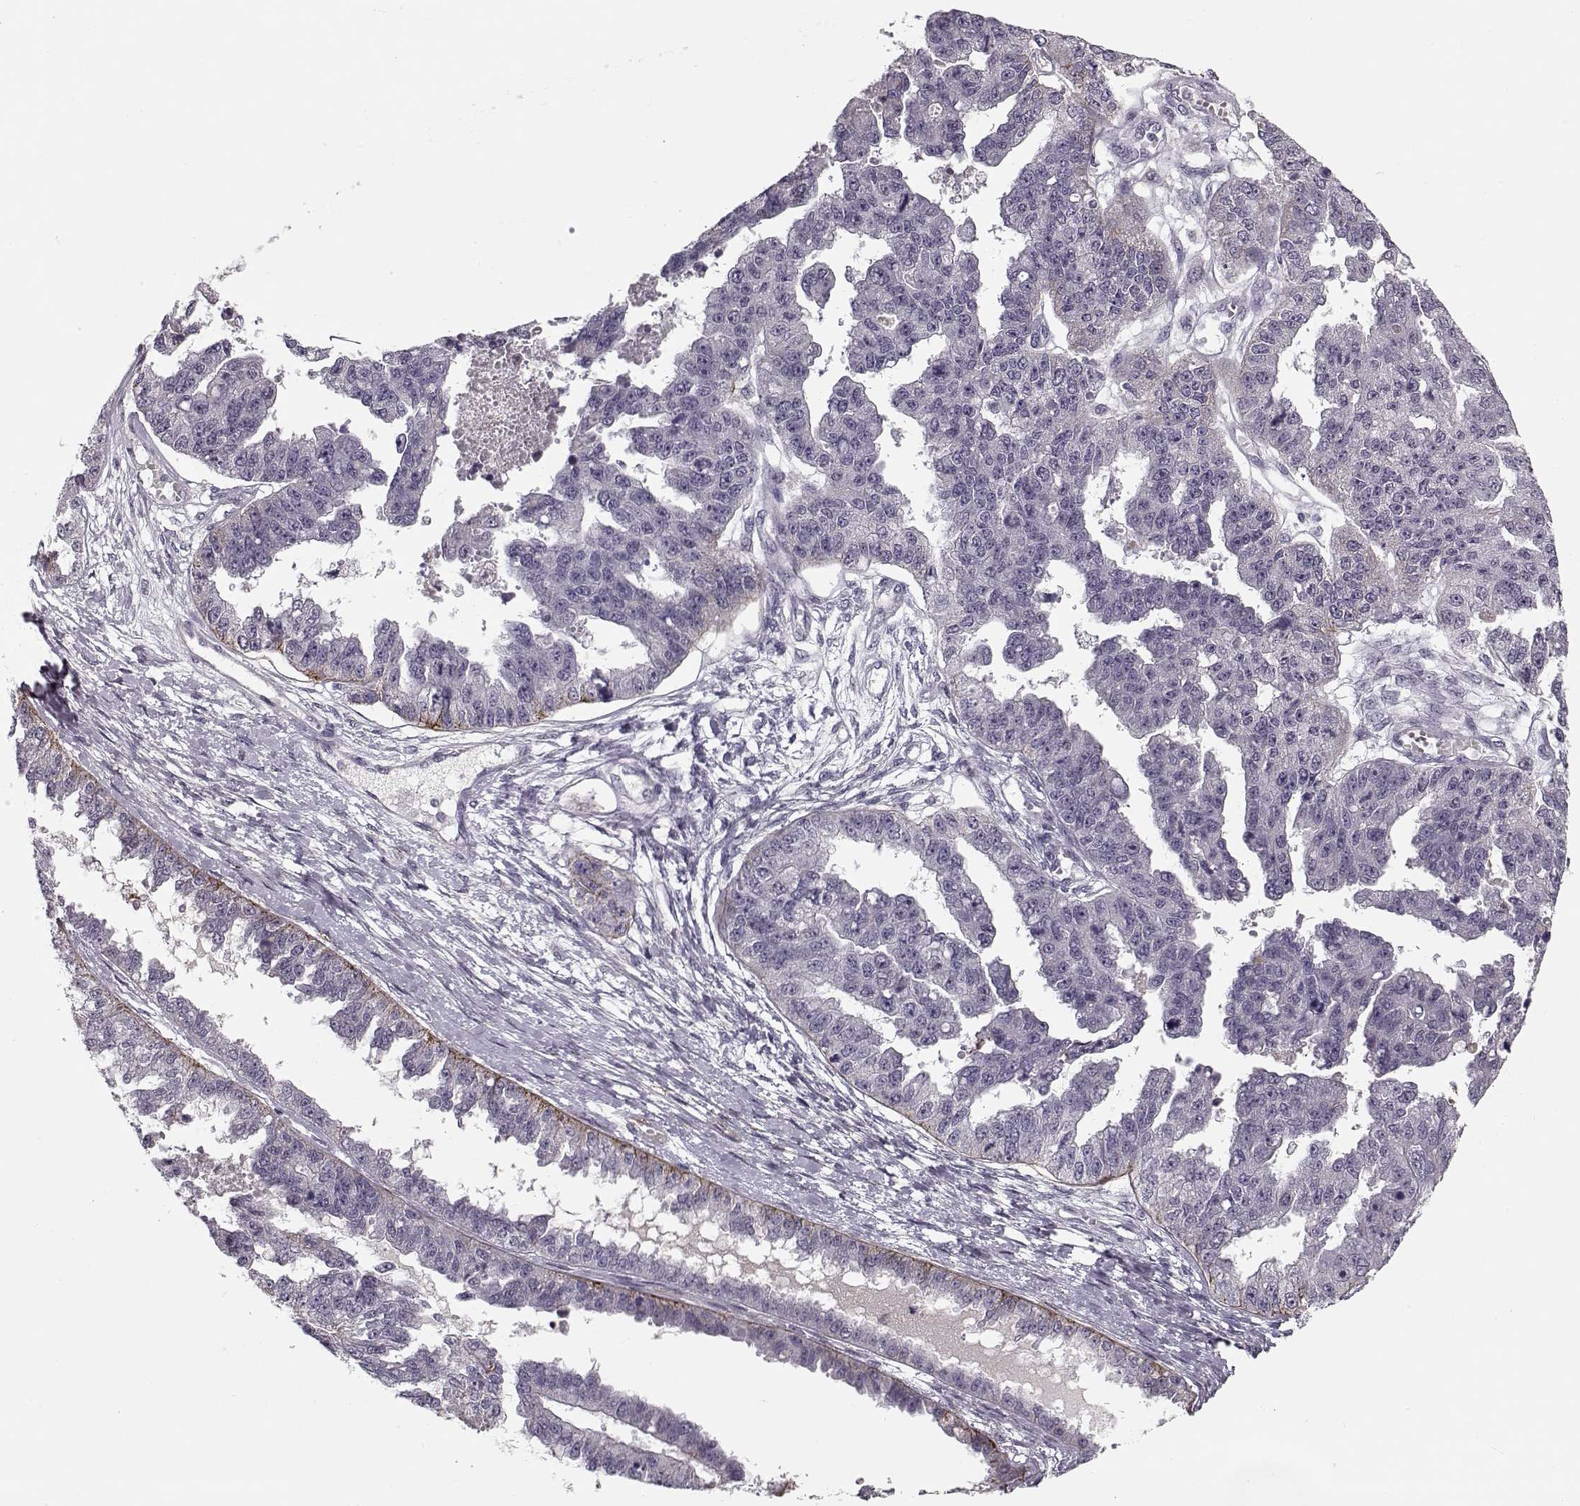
{"staining": {"intensity": "moderate", "quantity": "<25%", "location": "cytoplasmic/membranous"}, "tissue": "ovarian cancer", "cell_type": "Tumor cells", "image_type": "cancer", "snomed": [{"axis": "morphology", "description": "Cystadenocarcinoma, serous, NOS"}, {"axis": "topography", "description": "Ovary"}], "caption": "Immunohistochemical staining of human serous cystadenocarcinoma (ovarian) demonstrates low levels of moderate cytoplasmic/membranous staining in about <25% of tumor cells. (Stains: DAB (3,3'-diaminobenzidine) in brown, nuclei in blue, Microscopy: brightfield microscopy at high magnification).", "gene": "DNAI3", "patient": {"sex": "female", "age": 58}}